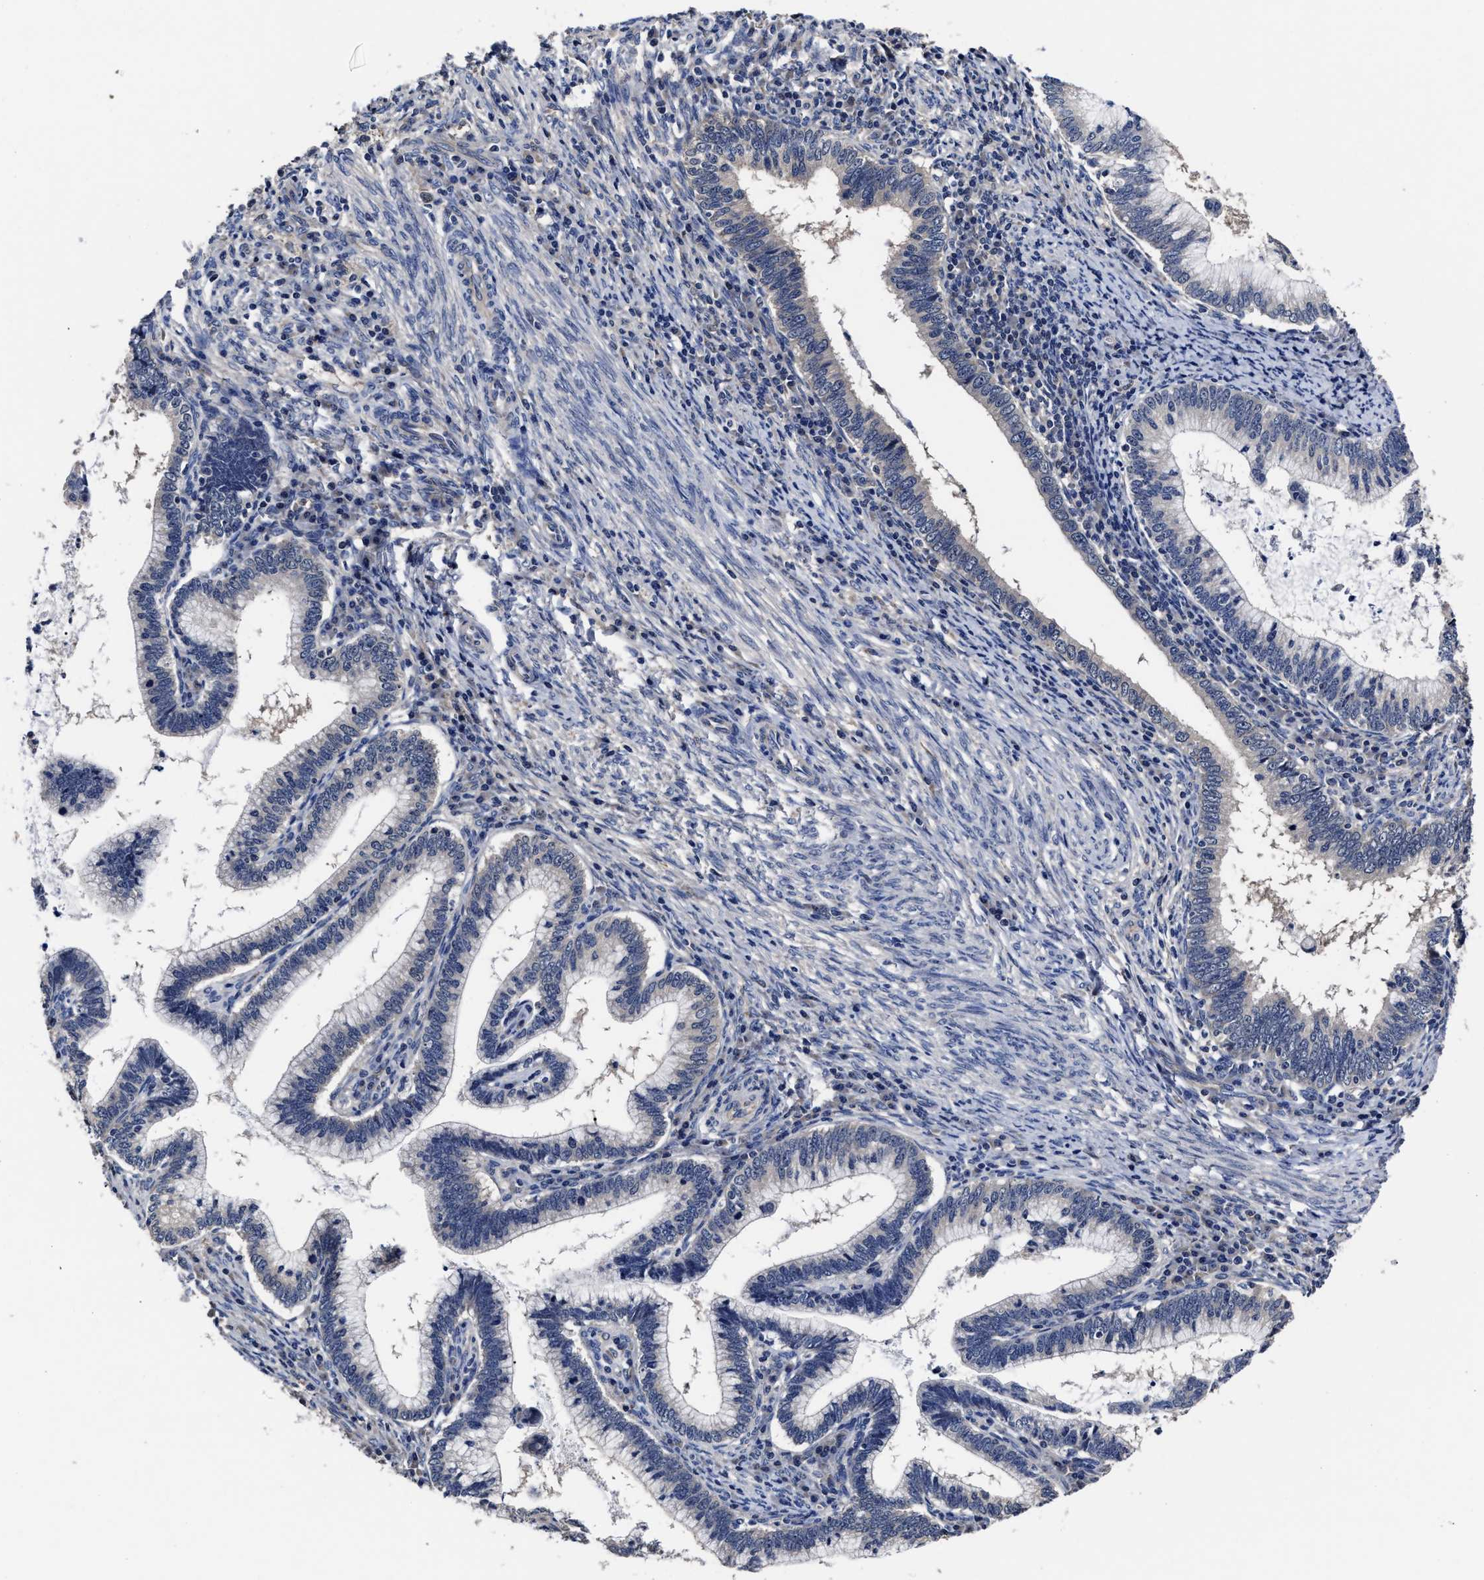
{"staining": {"intensity": "negative", "quantity": "none", "location": "none"}, "tissue": "cervical cancer", "cell_type": "Tumor cells", "image_type": "cancer", "snomed": [{"axis": "morphology", "description": "Adenocarcinoma, NOS"}, {"axis": "topography", "description": "Cervix"}], "caption": "Photomicrograph shows no significant protein expression in tumor cells of cervical cancer (adenocarcinoma).", "gene": "SOCS5", "patient": {"sex": "female", "age": 36}}